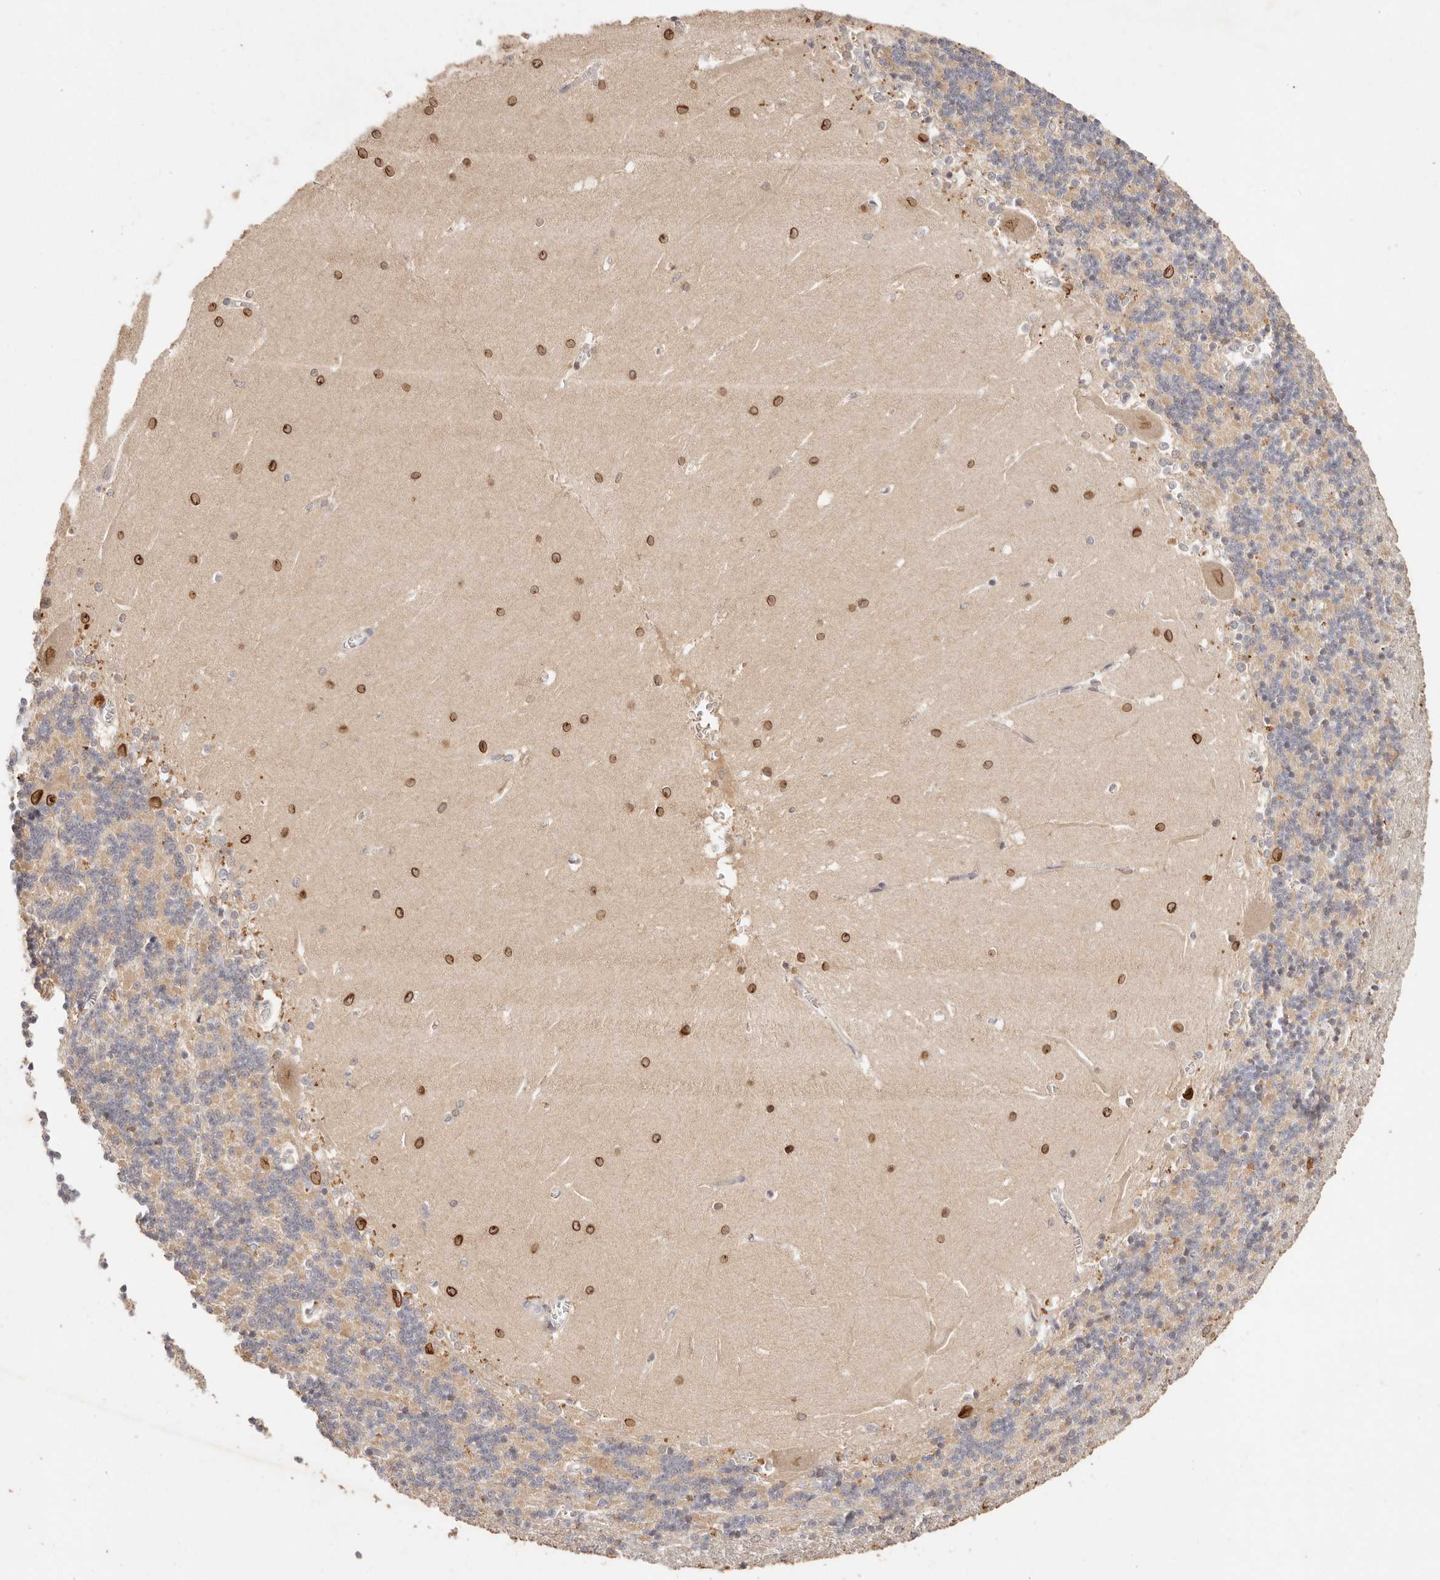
{"staining": {"intensity": "weak", "quantity": "<25%", "location": "cytoplasmic/membranous"}, "tissue": "cerebellum", "cell_type": "Cells in granular layer", "image_type": "normal", "snomed": [{"axis": "morphology", "description": "Normal tissue, NOS"}, {"axis": "topography", "description": "Cerebellum"}], "caption": "Immunohistochemical staining of normal human cerebellum exhibits no significant staining in cells in granular layer.", "gene": "CXADR", "patient": {"sex": "male", "age": 37}}